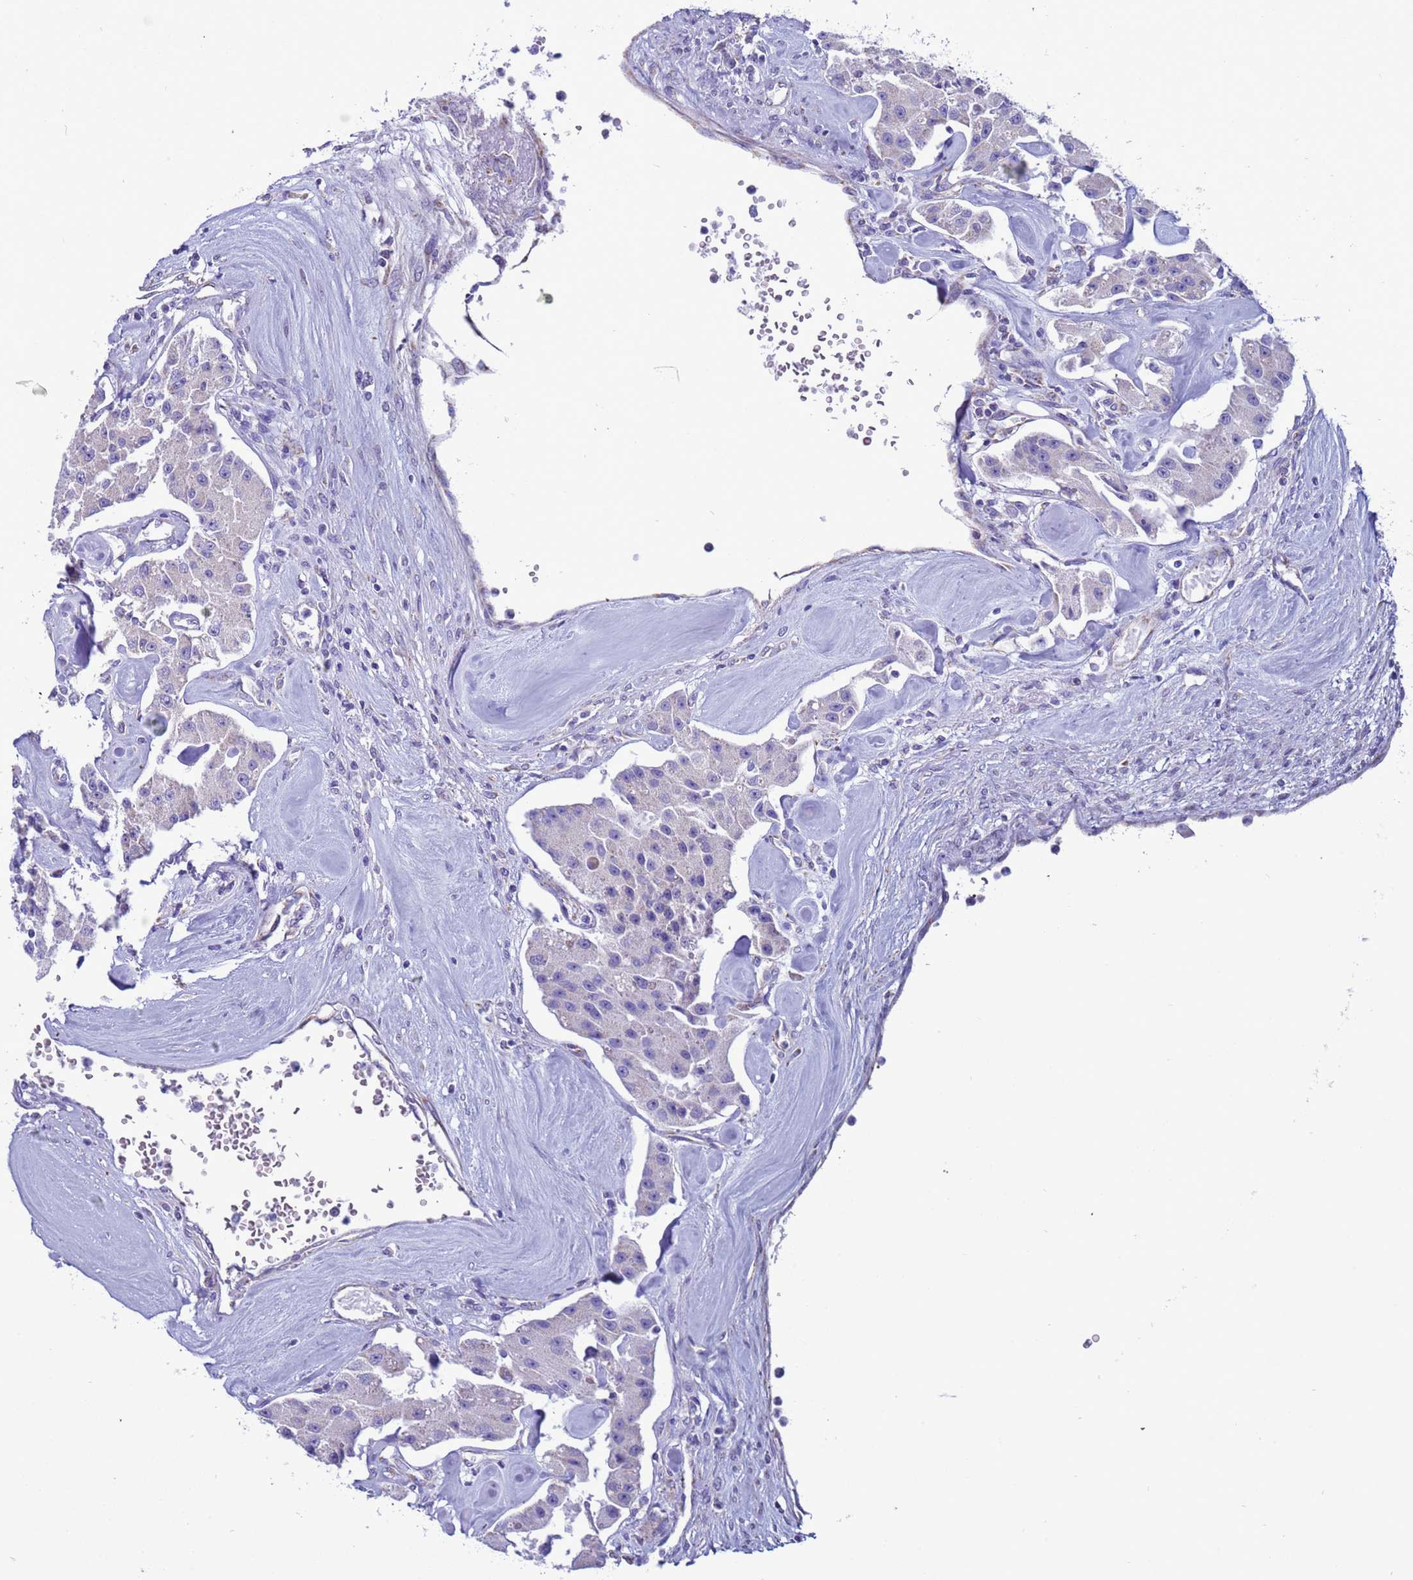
{"staining": {"intensity": "negative", "quantity": "none", "location": "none"}, "tissue": "carcinoid", "cell_type": "Tumor cells", "image_type": "cancer", "snomed": [{"axis": "morphology", "description": "Carcinoid, malignant, NOS"}, {"axis": "topography", "description": "Pancreas"}], "caption": "Tumor cells are negative for brown protein staining in carcinoid (malignant). The staining is performed using DAB (3,3'-diaminobenzidine) brown chromogen with nuclei counter-stained in using hematoxylin.", "gene": "NCALD", "patient": {"sex": "male", "age": 41}}